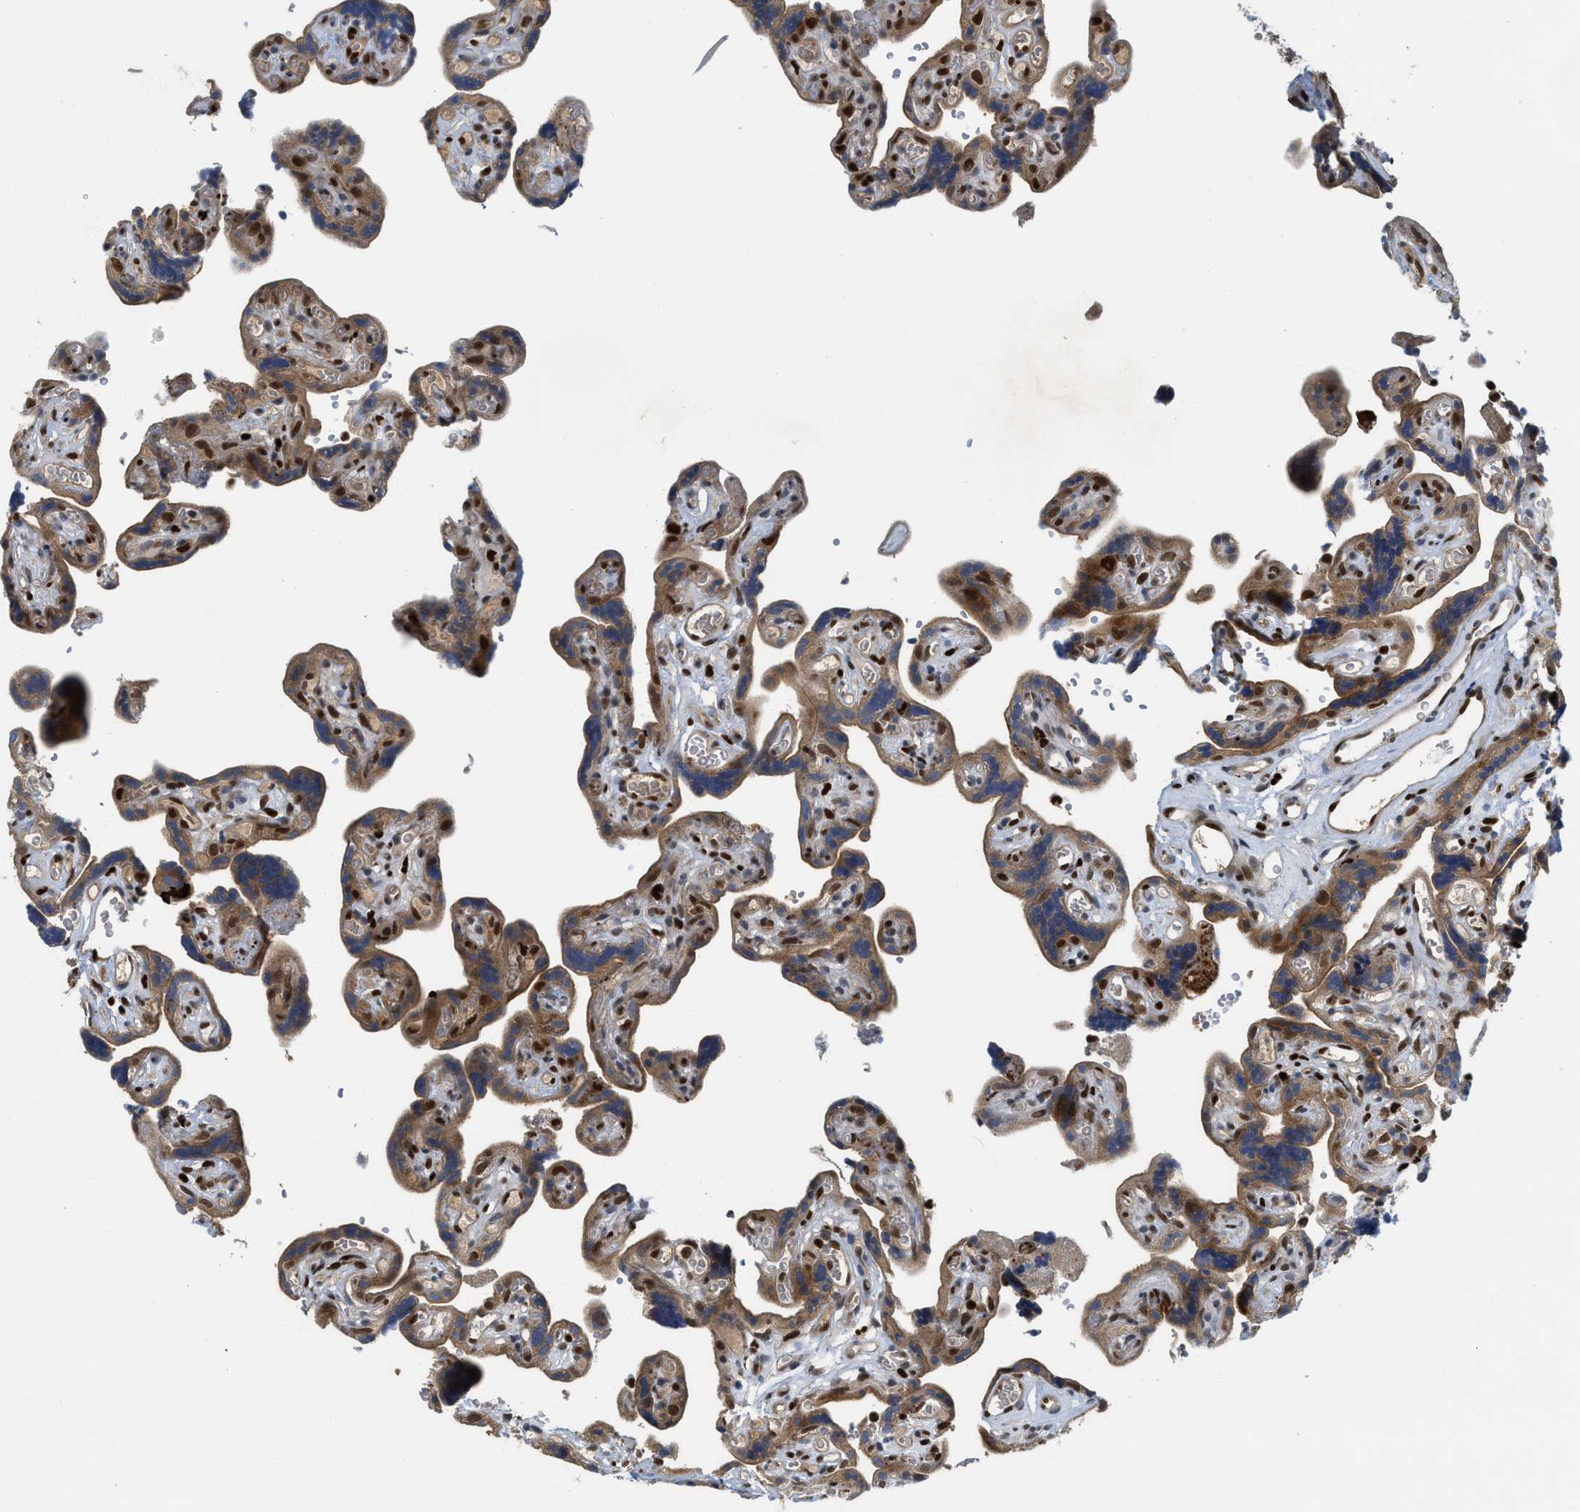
{"staining": {"intensity": "moderate", "quantity": "<25%", "location": "nuclear"}, "tissue": "placenta", "cell_type": "Decidual cells", "image_type": "normal", "snomed": [{"axis": "morphology", "description": "Normal tissue, NOS"}, {"axis": "topography", "description": "Placenta"}], "caption": "Moderate nuclear positivity for a protein is appreciated in approximately <25% of decidual cells of benign placenta using IHC.", "gene": "RFX5", "patient": {"sex": "female", "age": 30}}